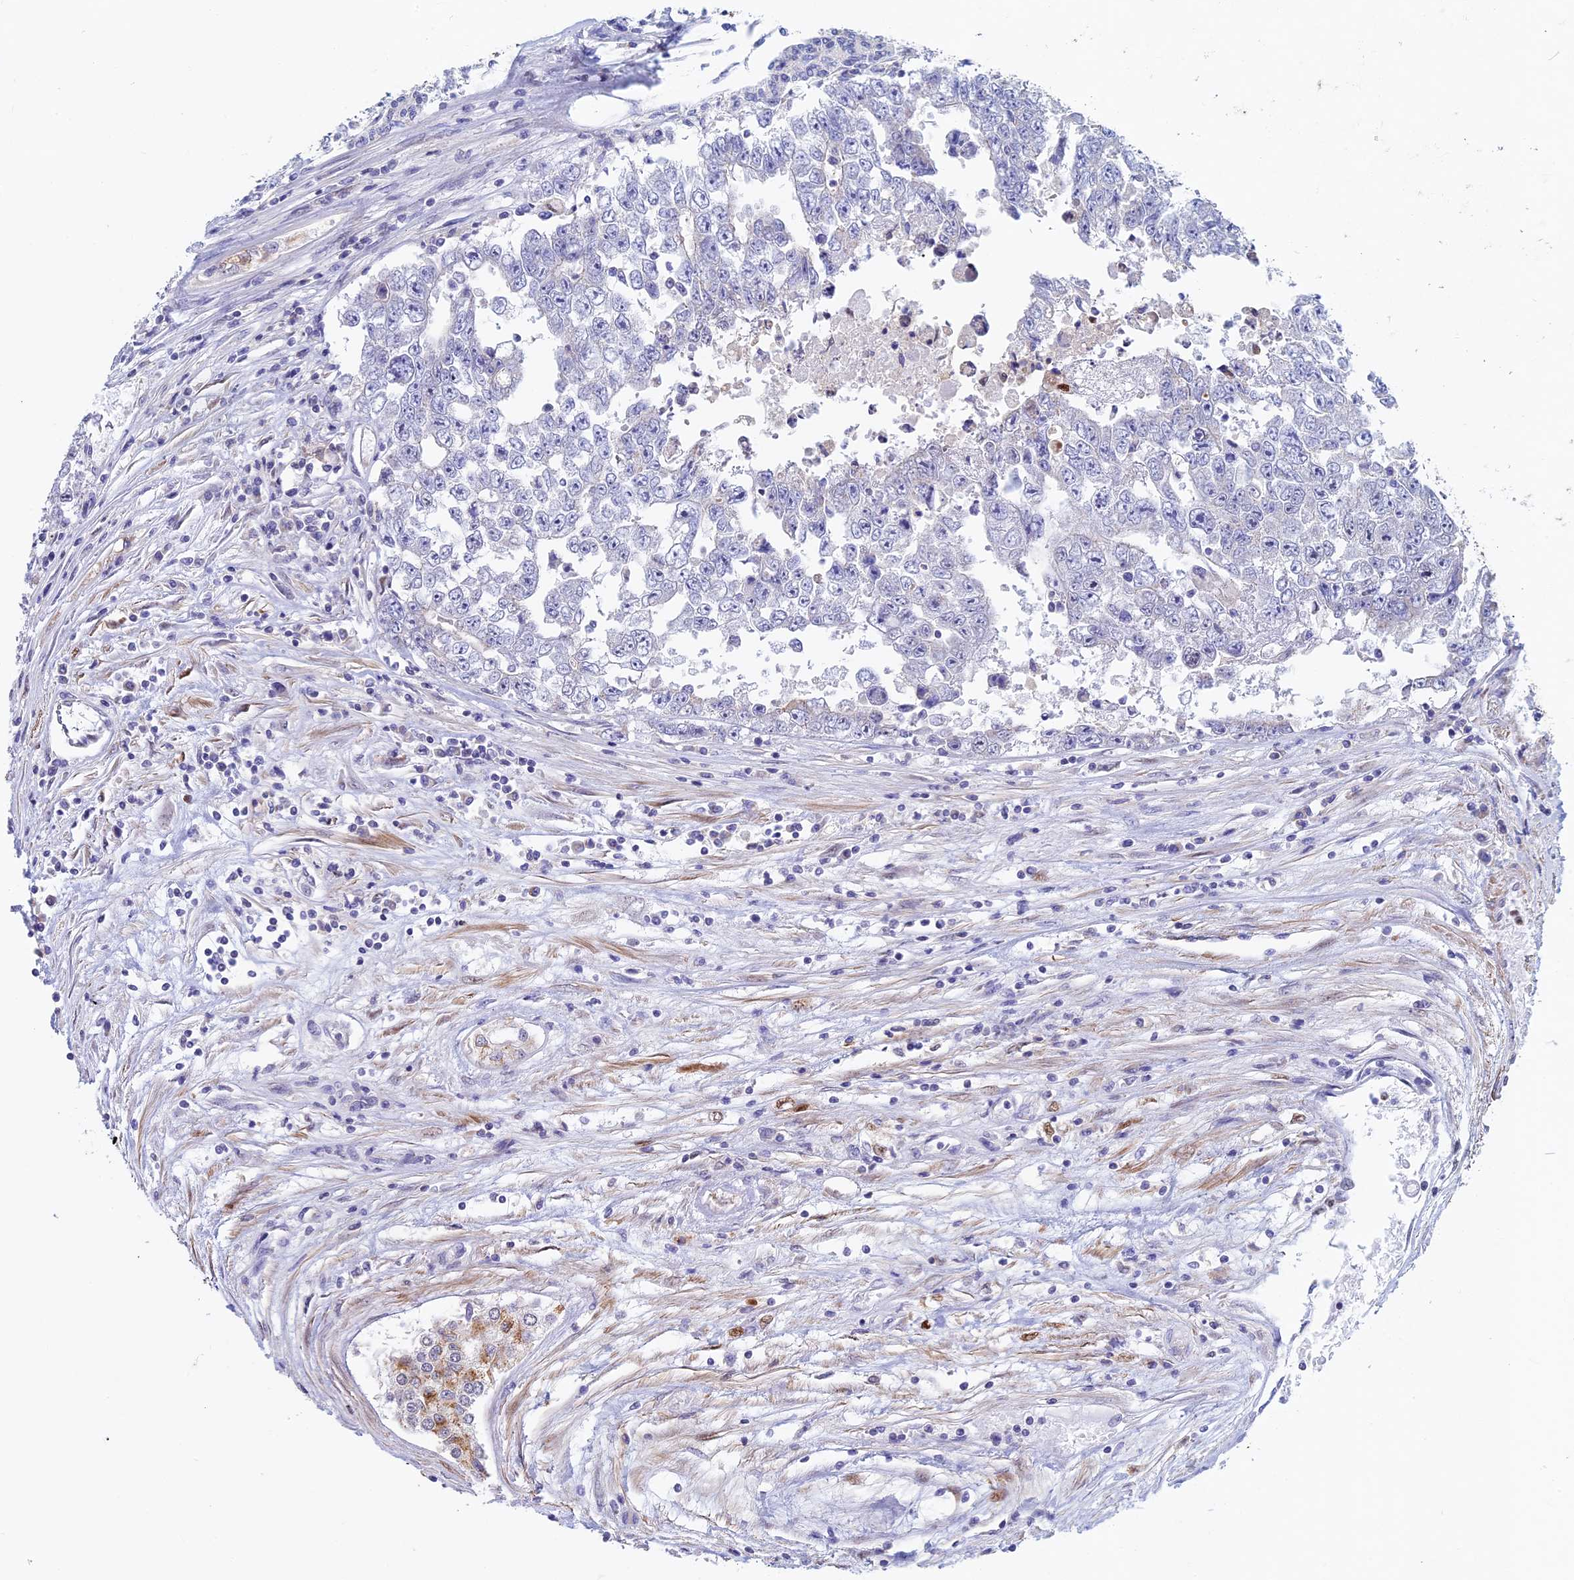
{"staining": {"intensity": "negative", "quantity": "none", "location": "none"}, "tissue": "testis cancer", "cell_type": "Tumor cells", "image_type": "cancer", "snomed": [{"axis": "morphology", "description": "Carcinoma, Embryonal, NOS"}, {"axis": "topography", "description": "Testis"}], "caption": "DAB (3,3'-diaminobenzidine) immunohistochemical staining of human testis embryonal carcinoma shows no significant positivity in tumor cells.", "gene": "ACSS1", "patient": {"sex": "male", "age": 25}}